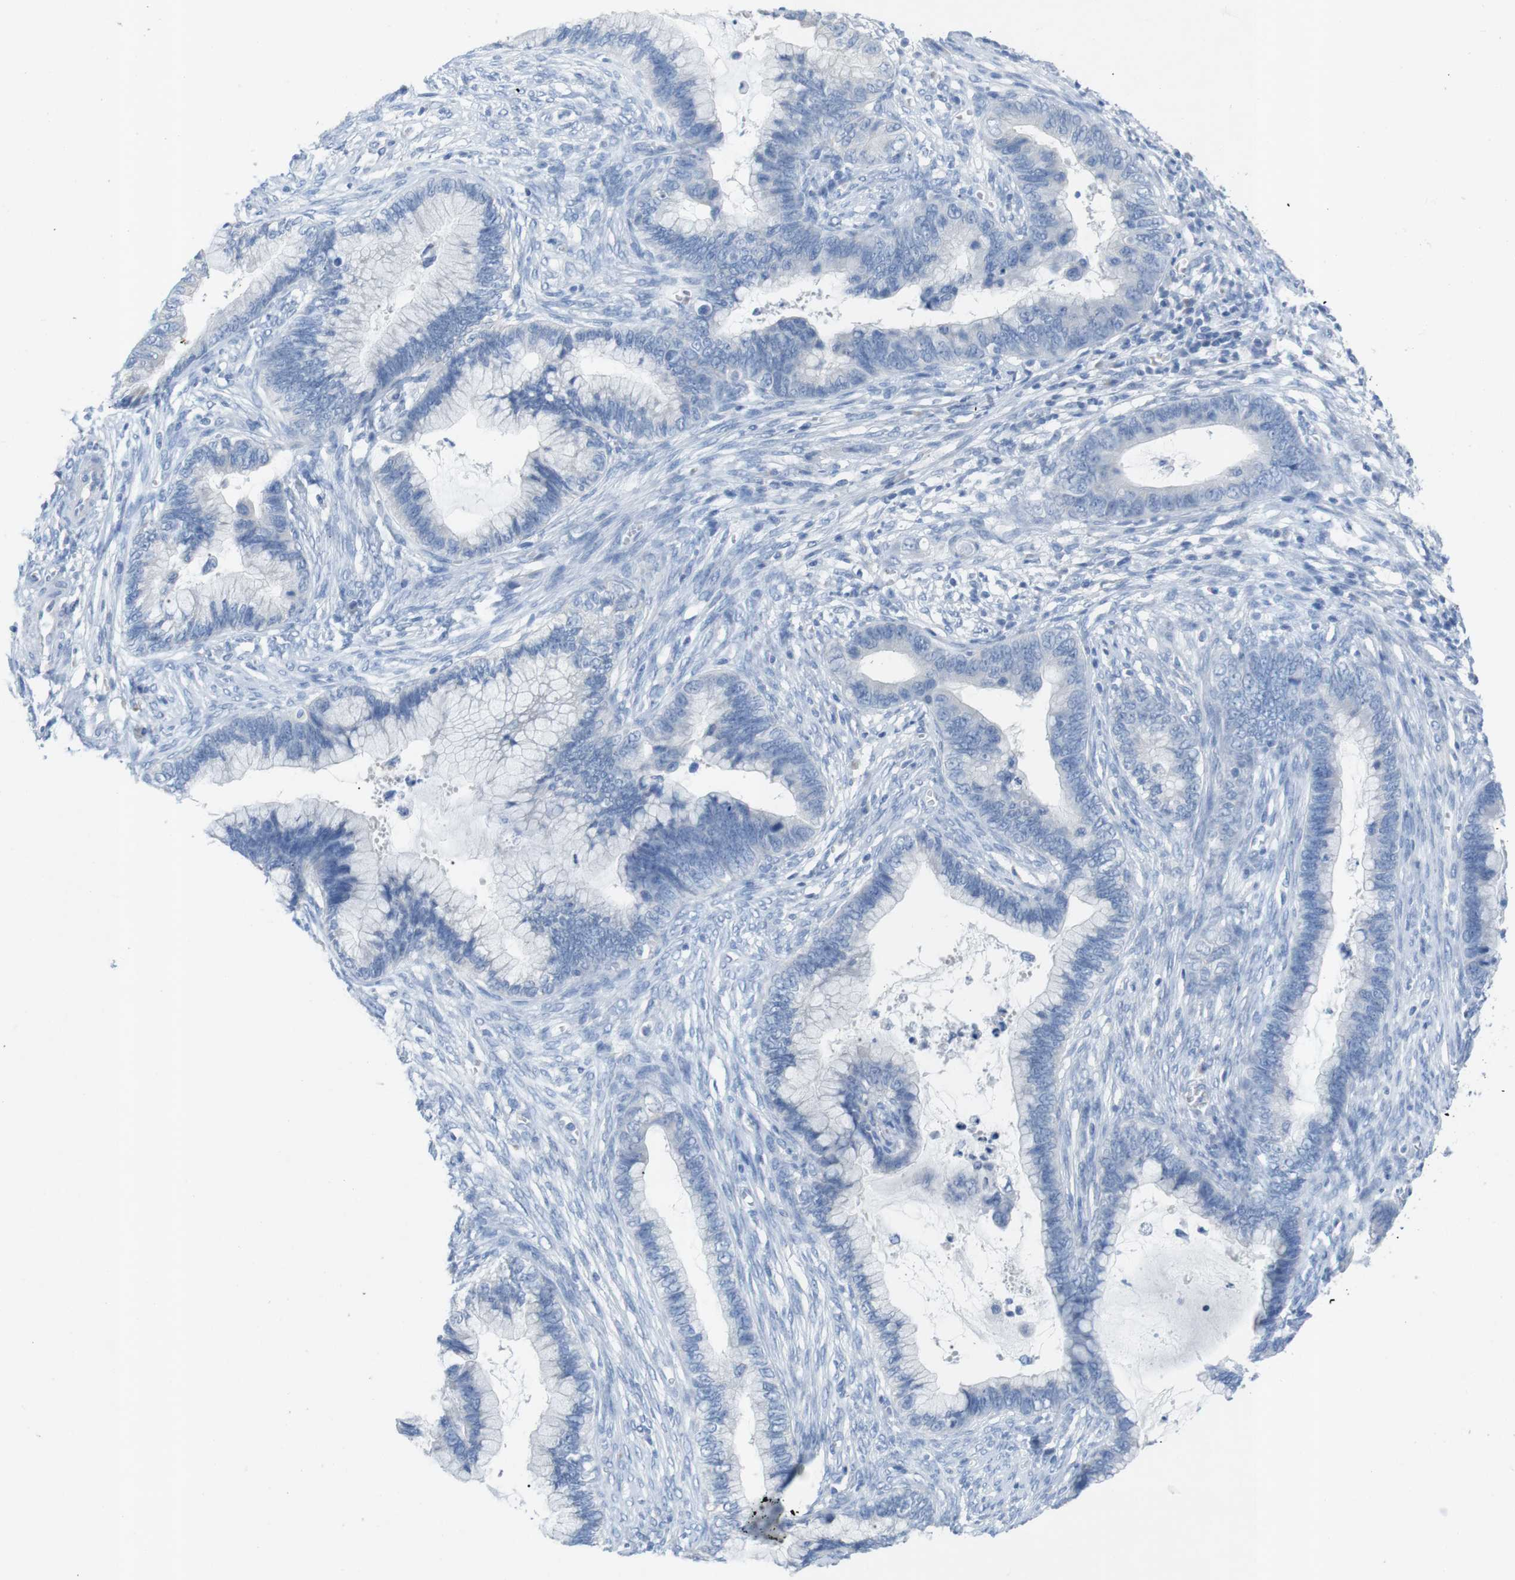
{"staining": {"intensity": "negative", "quantity": "none", "location": "none"}, "tissue": "cervical cancer", "cell_type": "Tumor cells", "image_type": "cancer", "snomed": [{"axis": "morphology", "description": "Adenocarcinoma, NOS"}, {"axis": "topography", "description": "Cervix"}], "caption": "Tumor cells show no significant protein staining in cervical adenocarcinoma. Nuclei are stained in blue.", "gene": "SALL4", "patient": {"sex": "female", "age": 44}}